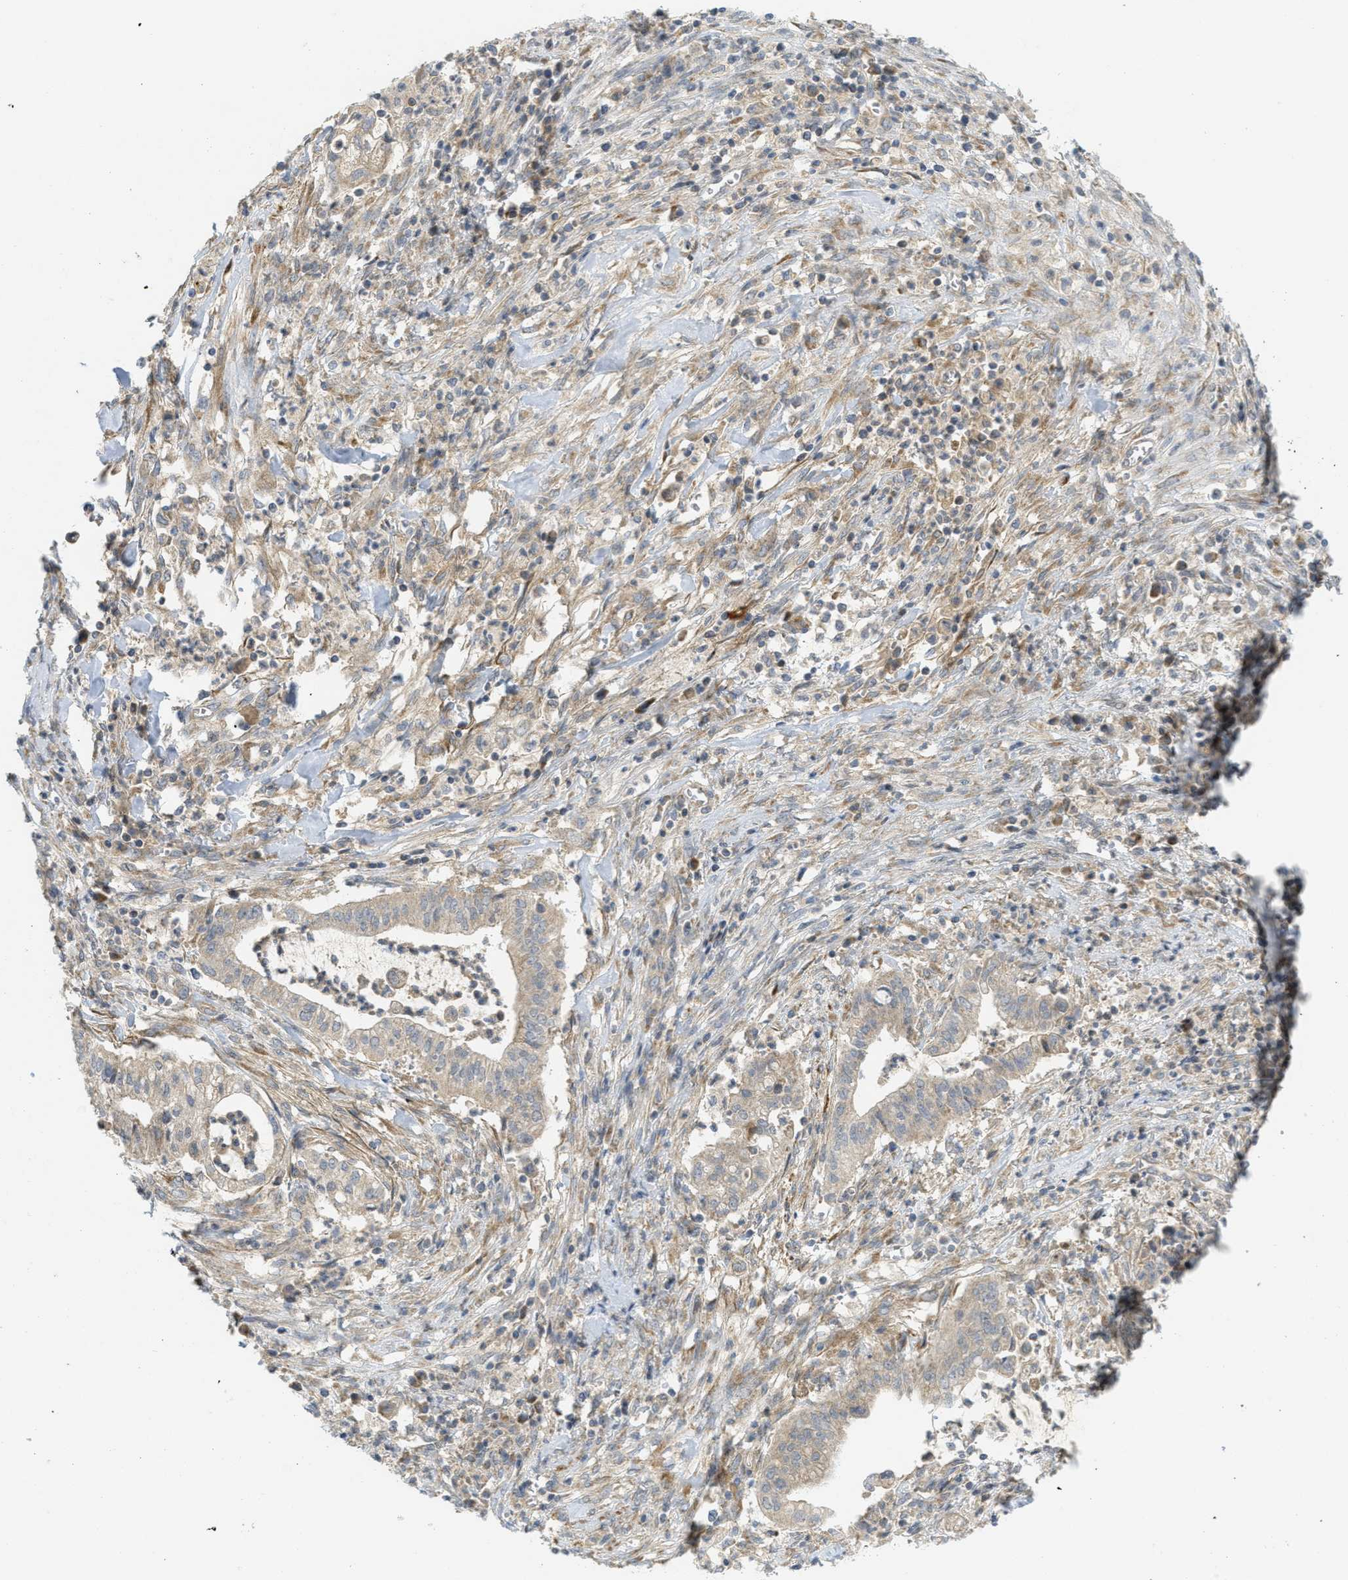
{"staining": {"intensity": "weak", "quantity": "<25%", "location": "cytoplasmic/membranous"}, "tissue": "cervical cancer", "cell_type": "Tumor cells", "image_type": "cancer", "snomed": [{"axis": "morphology", "description": "Adenocarcinoma, NOS"}, {"axis": "topography", "description": "Cervix"}], "caption": "High magnification brightfield microscopy of cervical cancer stained with DAB (3,3'-diaminobenzidine) (brown) and counterstained with hematoxylin (blue): tumor cells show no significant positivity. (Immunohistochemistry (ihc), brightfield microscopy, high magnification).", "gene": "PROC", "patient": {"sex": "female", "age": 44}}